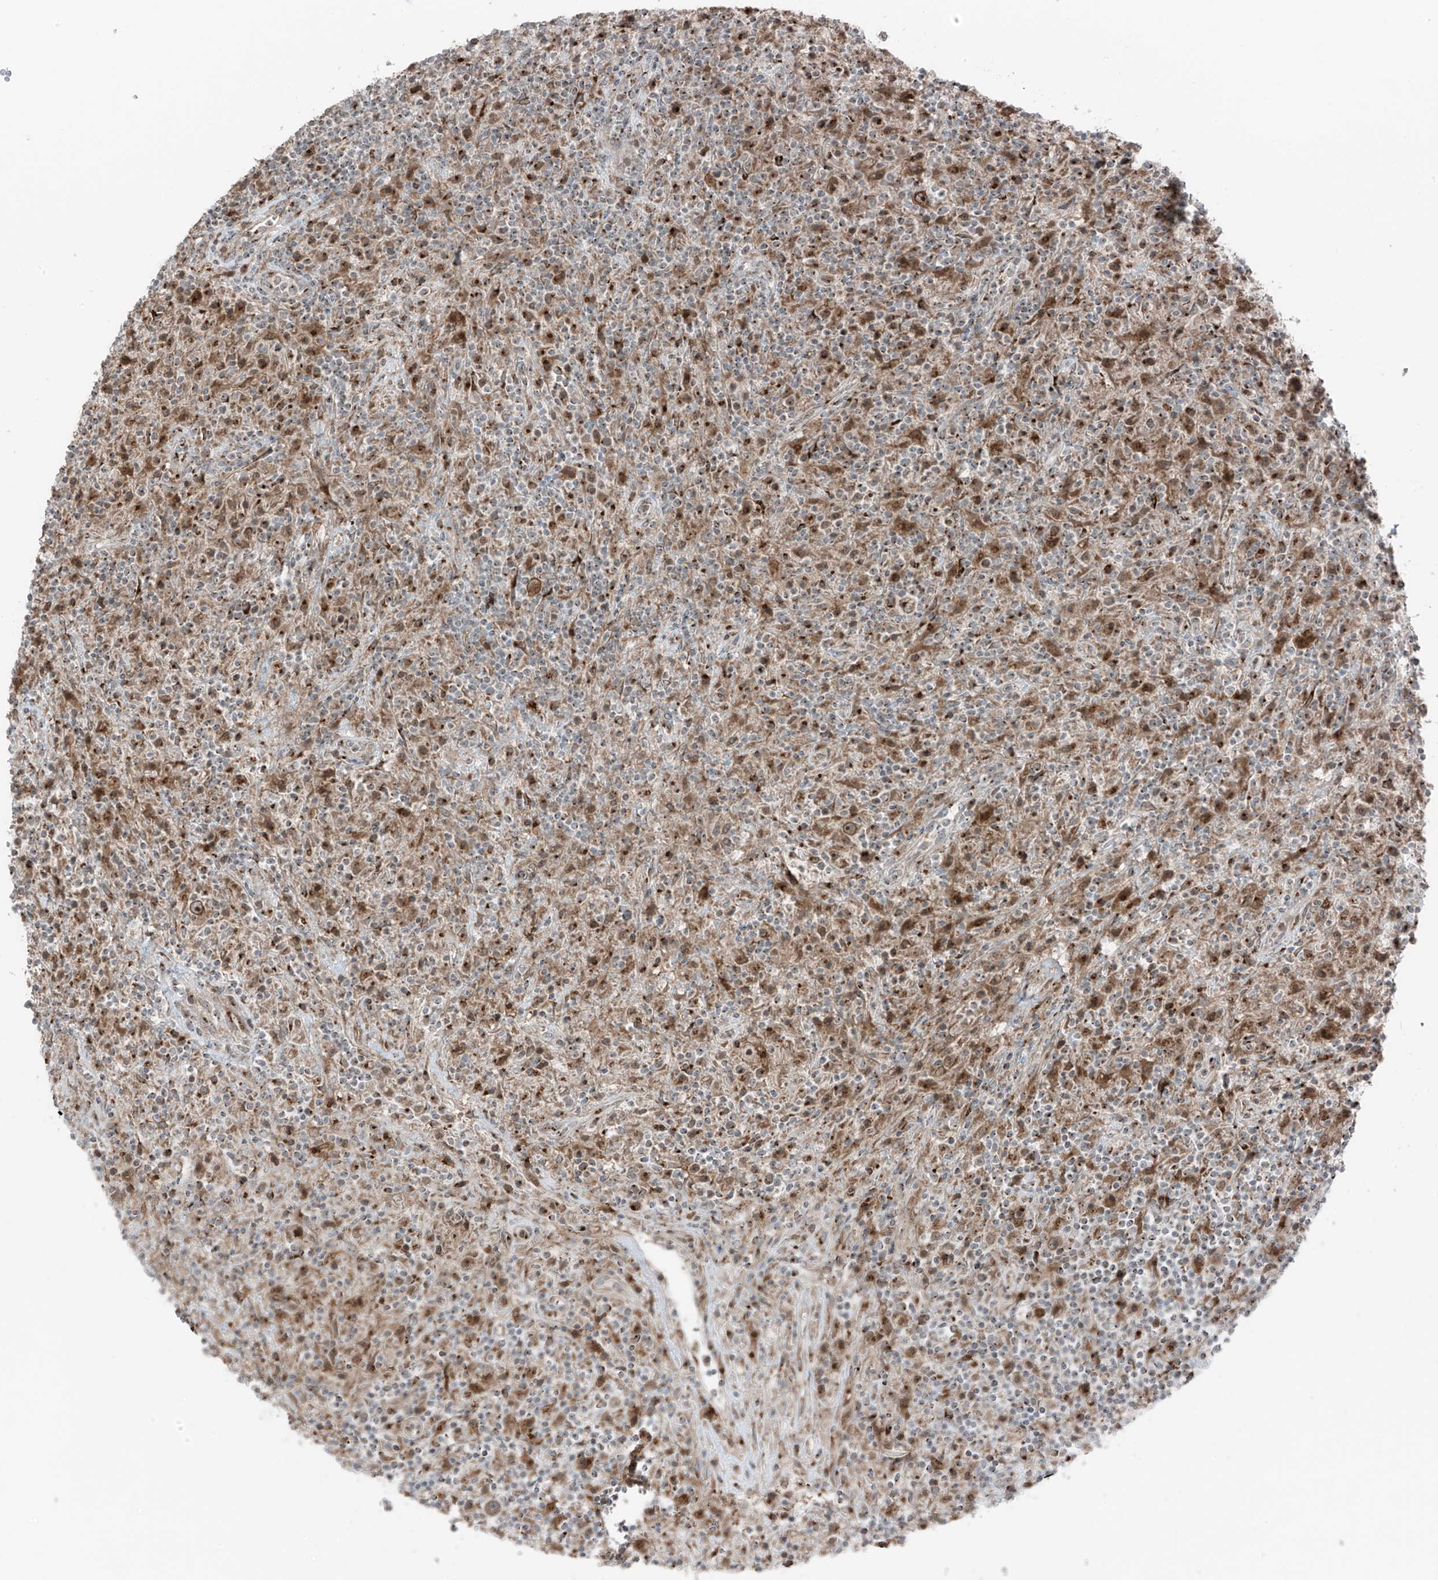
{"staining": {"intensity": "moderate", "quantity": ">75%", "location": "cytoplasmic/membranous,nuclear"}, "tissue": "lymphoma", "cell_type": "Tumor cells", "image_type": "cancer", "snomed": [{"axis": "morphology", "description": "Hodgkin's disease, NOS"}, {"axis": "topography", "description": "Lymph node"}], "caption": "Lymphoma was stained to show a protein in brown. There is medium levels of moderate cytoplasmic/membranous and nuclear staining in approximately >75% of tumor cells.", "gene": "ERLEC1", "patient": {"sex": "male", "age": 70}}